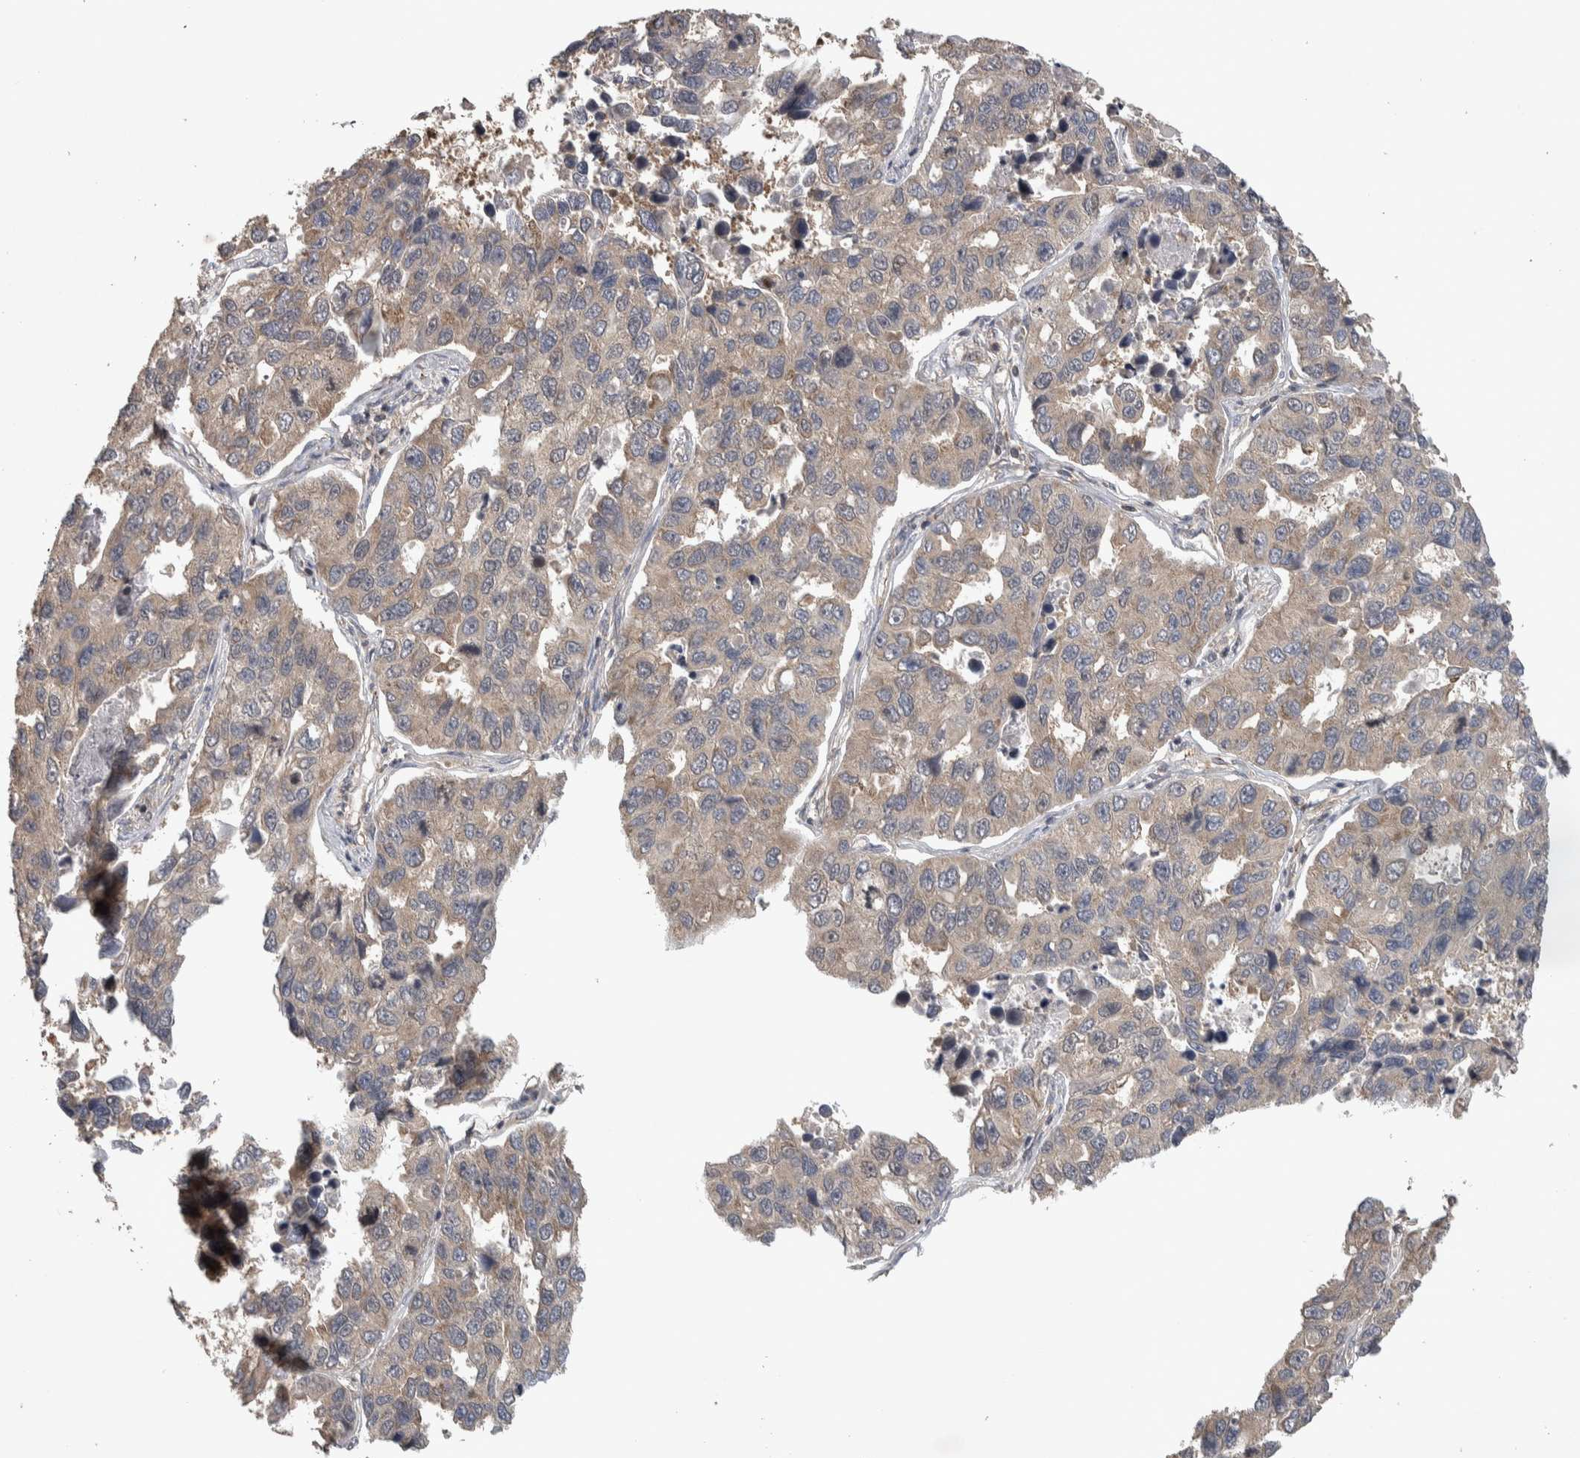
{"staining": {"intensity": "weak", "quantity": ">75%", "location": "cytoplasmic/membranous"}, "tissue": "lung cancer", "cell_type": "Tumor cells", "image_type": "cancer", "snomed": [{"axis": "morphology", "description": "Adenocarcinoma, NOS"}, {"axis": "topography", "description": "Lung"}], "caption": "Adenocarcinoma (lung) stained with a protein marker shows weak staining in tumor cells.", "gene": "IFRD1", "patient": {"sex": "male", "age": 64}}